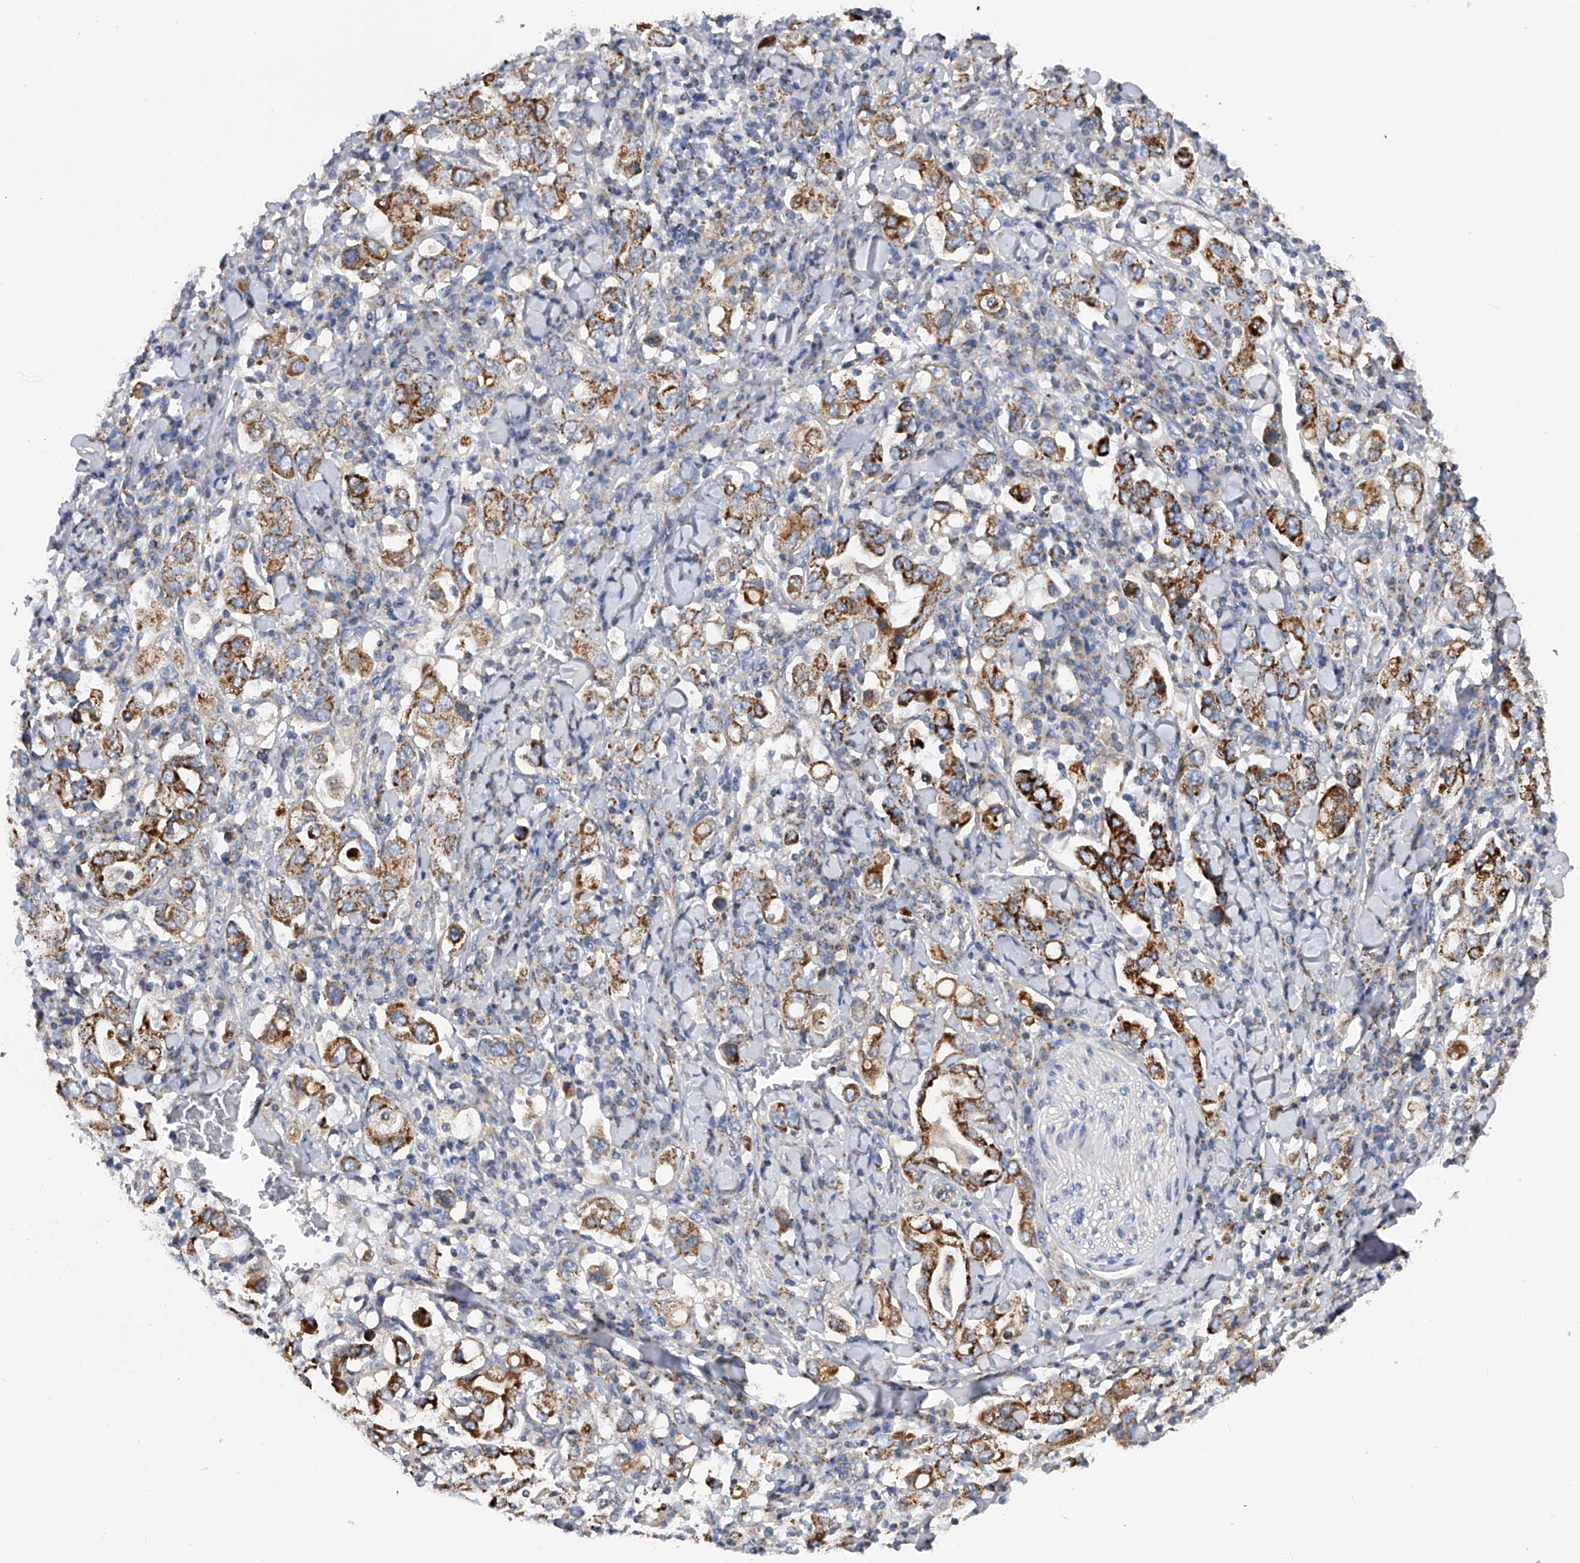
{"staining": {"intensity": "strong", "quantity": ">75%", "location": "cytoplasmic/membranous"}, "tissue": "stomach cancer", "cell_type": "Tumor cells", "image_type": "cancer", "snomed": [{"axis": "morphology", "description": "Adenocarcinoma, NOS"}, {"axis": "topography", "description": "Stomach, upper"}], "caption": "An immunohistochemistry (IHC) photomicrograph of tumor tissue is shown. Protein staining in brown labels strong cytoplasmic/membranous positivity in stomach adenocarcinoma within tumor cells.", "gene": "PDSS2", "patient": {"sex": "male", "age": 62}}